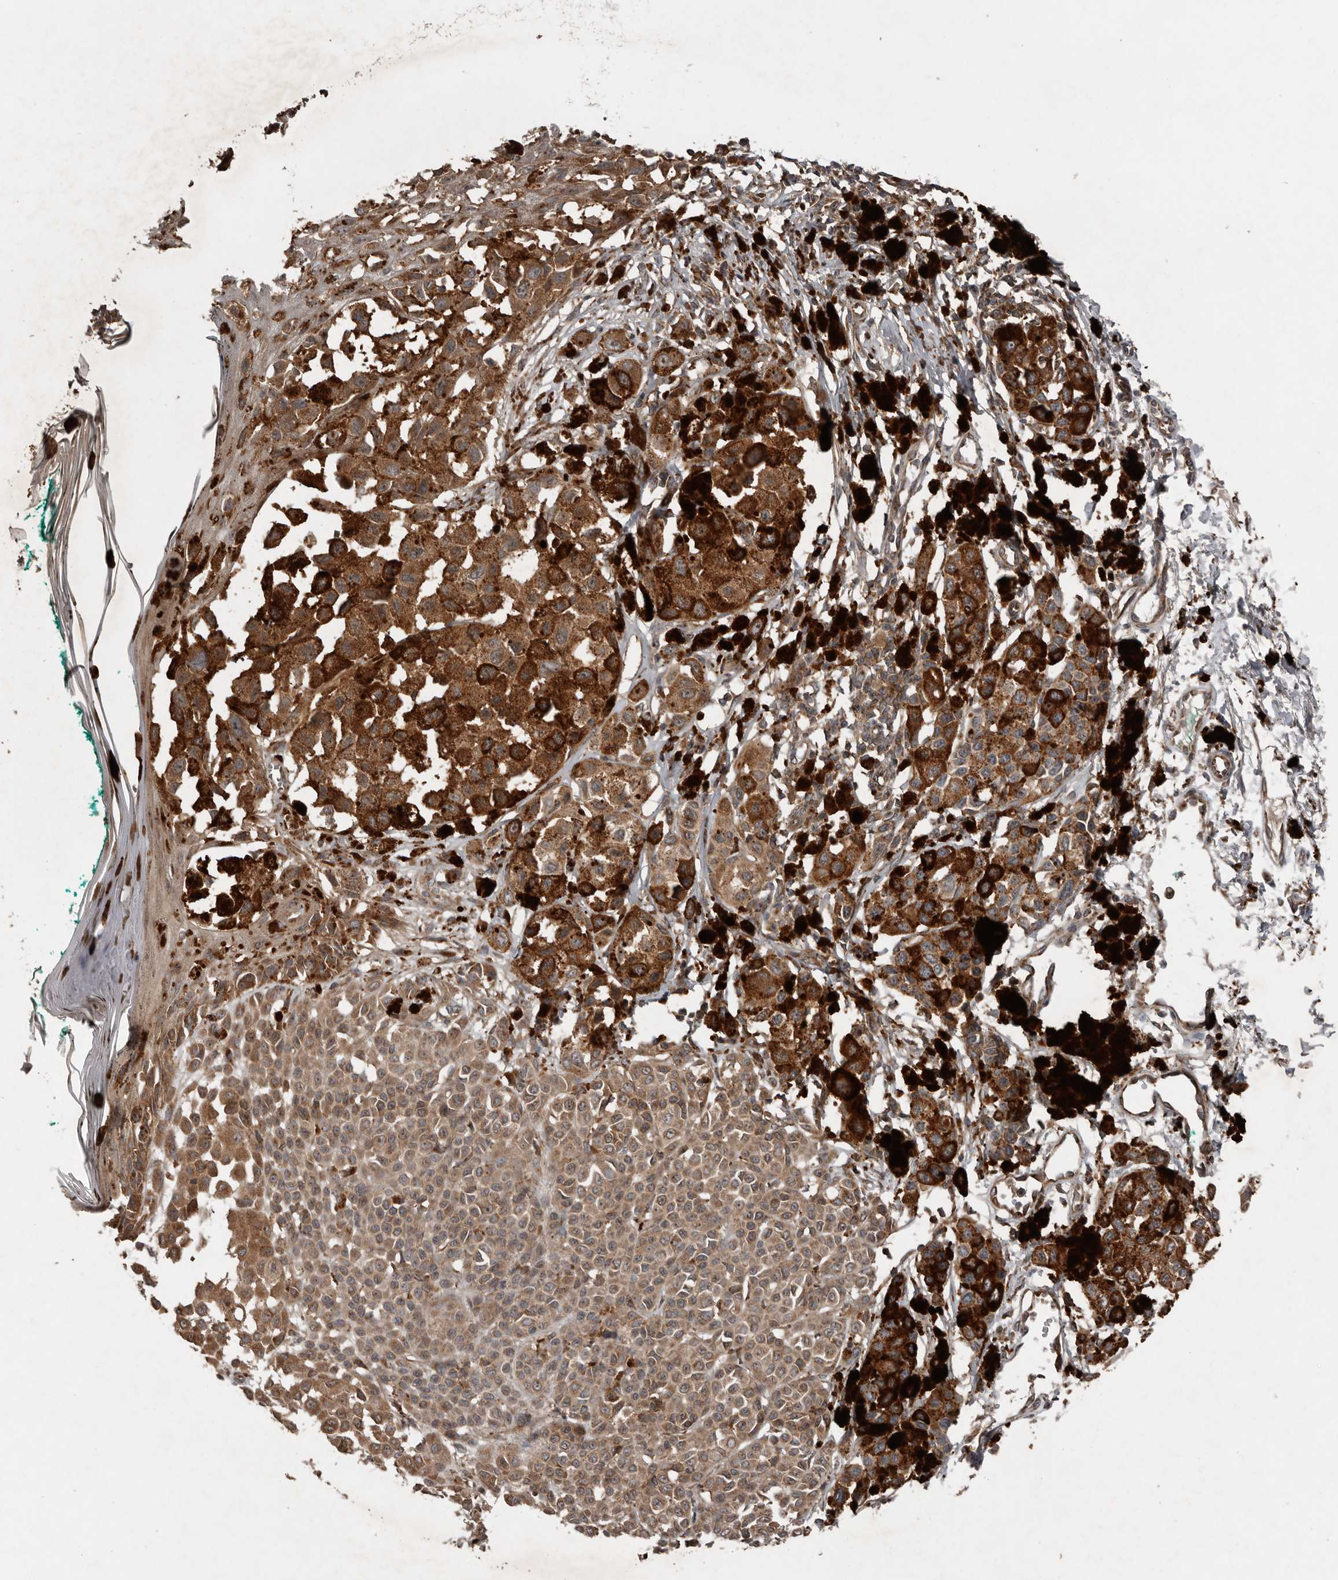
{"staining": {"intensity": "moderate", "quantity": ">75%", "location": "cytoplasmic/membranous"}, "tissue": "melanoma", "cell_type": "Tumor cells", "image_type": "cancer", "snomed": [{"axis": "morphology", "description": "Malignant melanoma, NOS"}, {"axis": "topography", "description": "Skin of leg"}], "caption": "The image demonstrates a brown stain indicating the presence of a protein in the cytoplasmic/membranous of tumor cells in melanoma.", "gene": "CCDC190", "patient": {"sex": "female", "age": 72}}